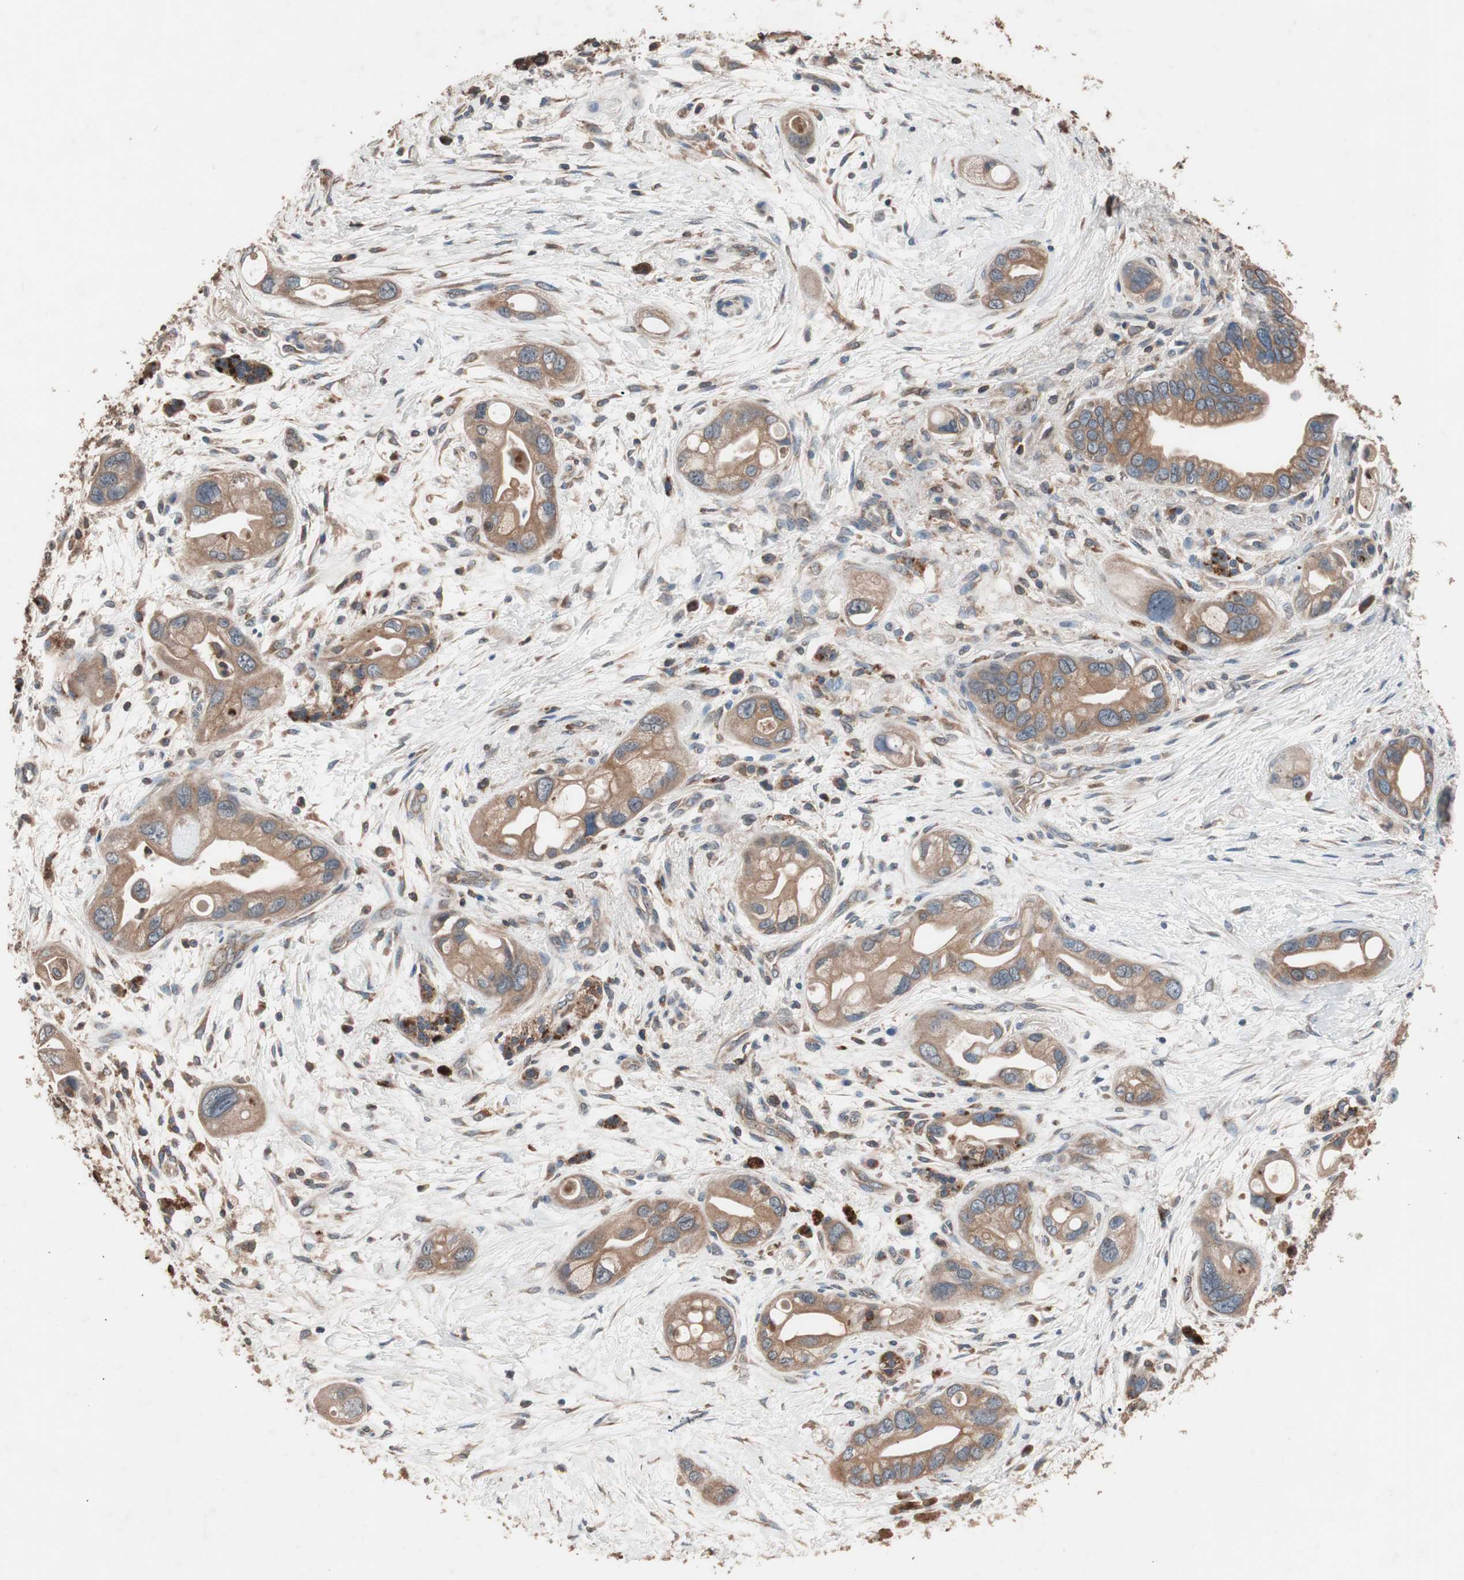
{"staining": {"intensity": "moderate", "quantity": ">75%", "location": "cytoplasmic/membranous"}, "tissue": "pancreatic cancer", "cell_type": "Tumor cells", "image_type": "cancer", "snomed": [{"axis": "morphology", "description": "Adenocarcinoma, NOS"}, {"axis": "topography", "description": "Pancreas"}], "caption": "Brown immunohistochemical staining in human pancreatic adenocarcinoma demonstrates moderate cytoplasmic/membranous positivity in about >75% of tumor cells.", "gene": "GLYCTK", "patient": {"sex": "female", "age": 77}}